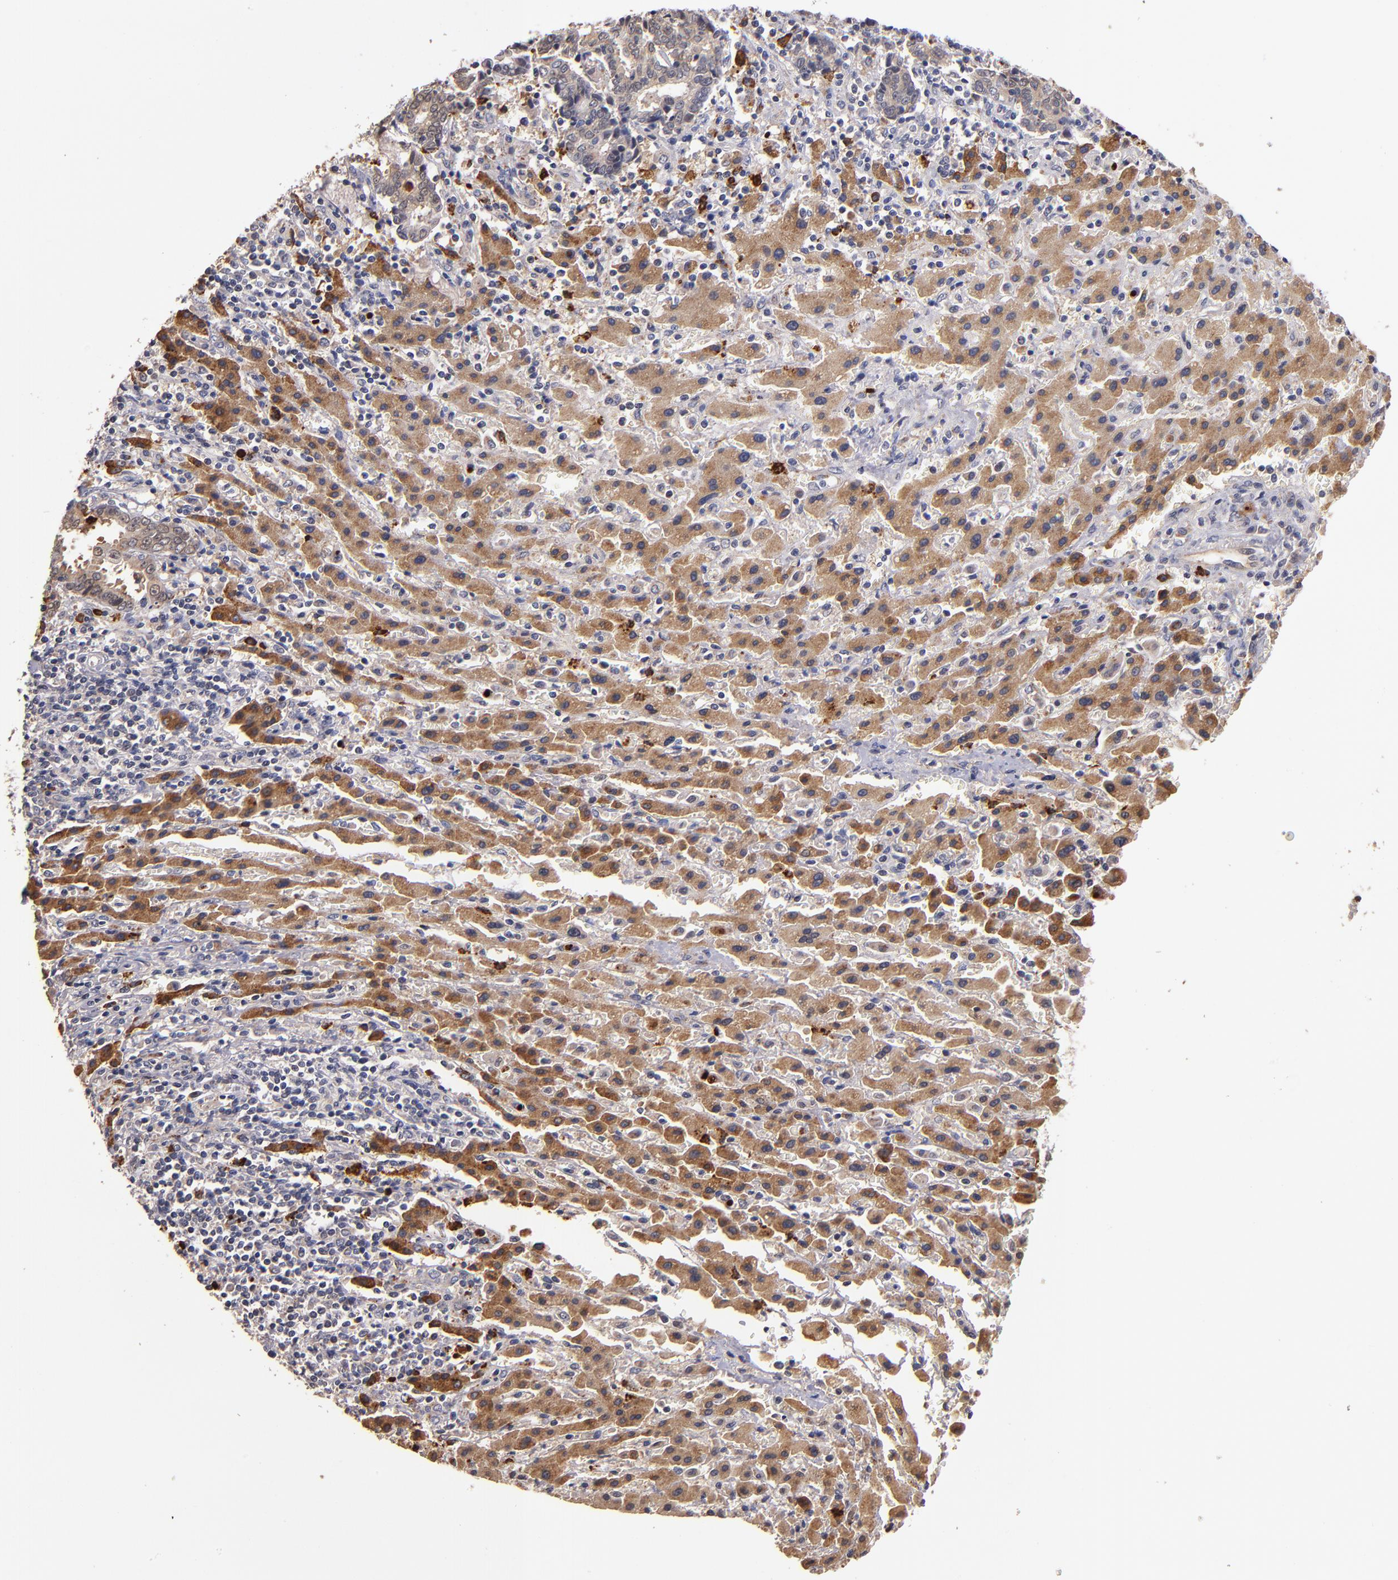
{"staining": {"intensity": "weak", "quantity": "25%-75%", "location": "cytoplasmic/membranous"}, "tissue": "liver cancer", "cell_type": "Tumor cells", "image_type": "cancer", "snomed": [{"axis": "morphology", "description": "Cholangiocarcinoma"}, {"axis": "topography", "description": "Liver"}], "caption": "An image showing weak cytoplasmic/membranous expression in about 25%-75% of tumor cells in liver cholangiocarcinoma, as visualized by brown immunohistochemical staining.", "gene": "TTLL12", "patient": {"sex": "male", "age": 57}}